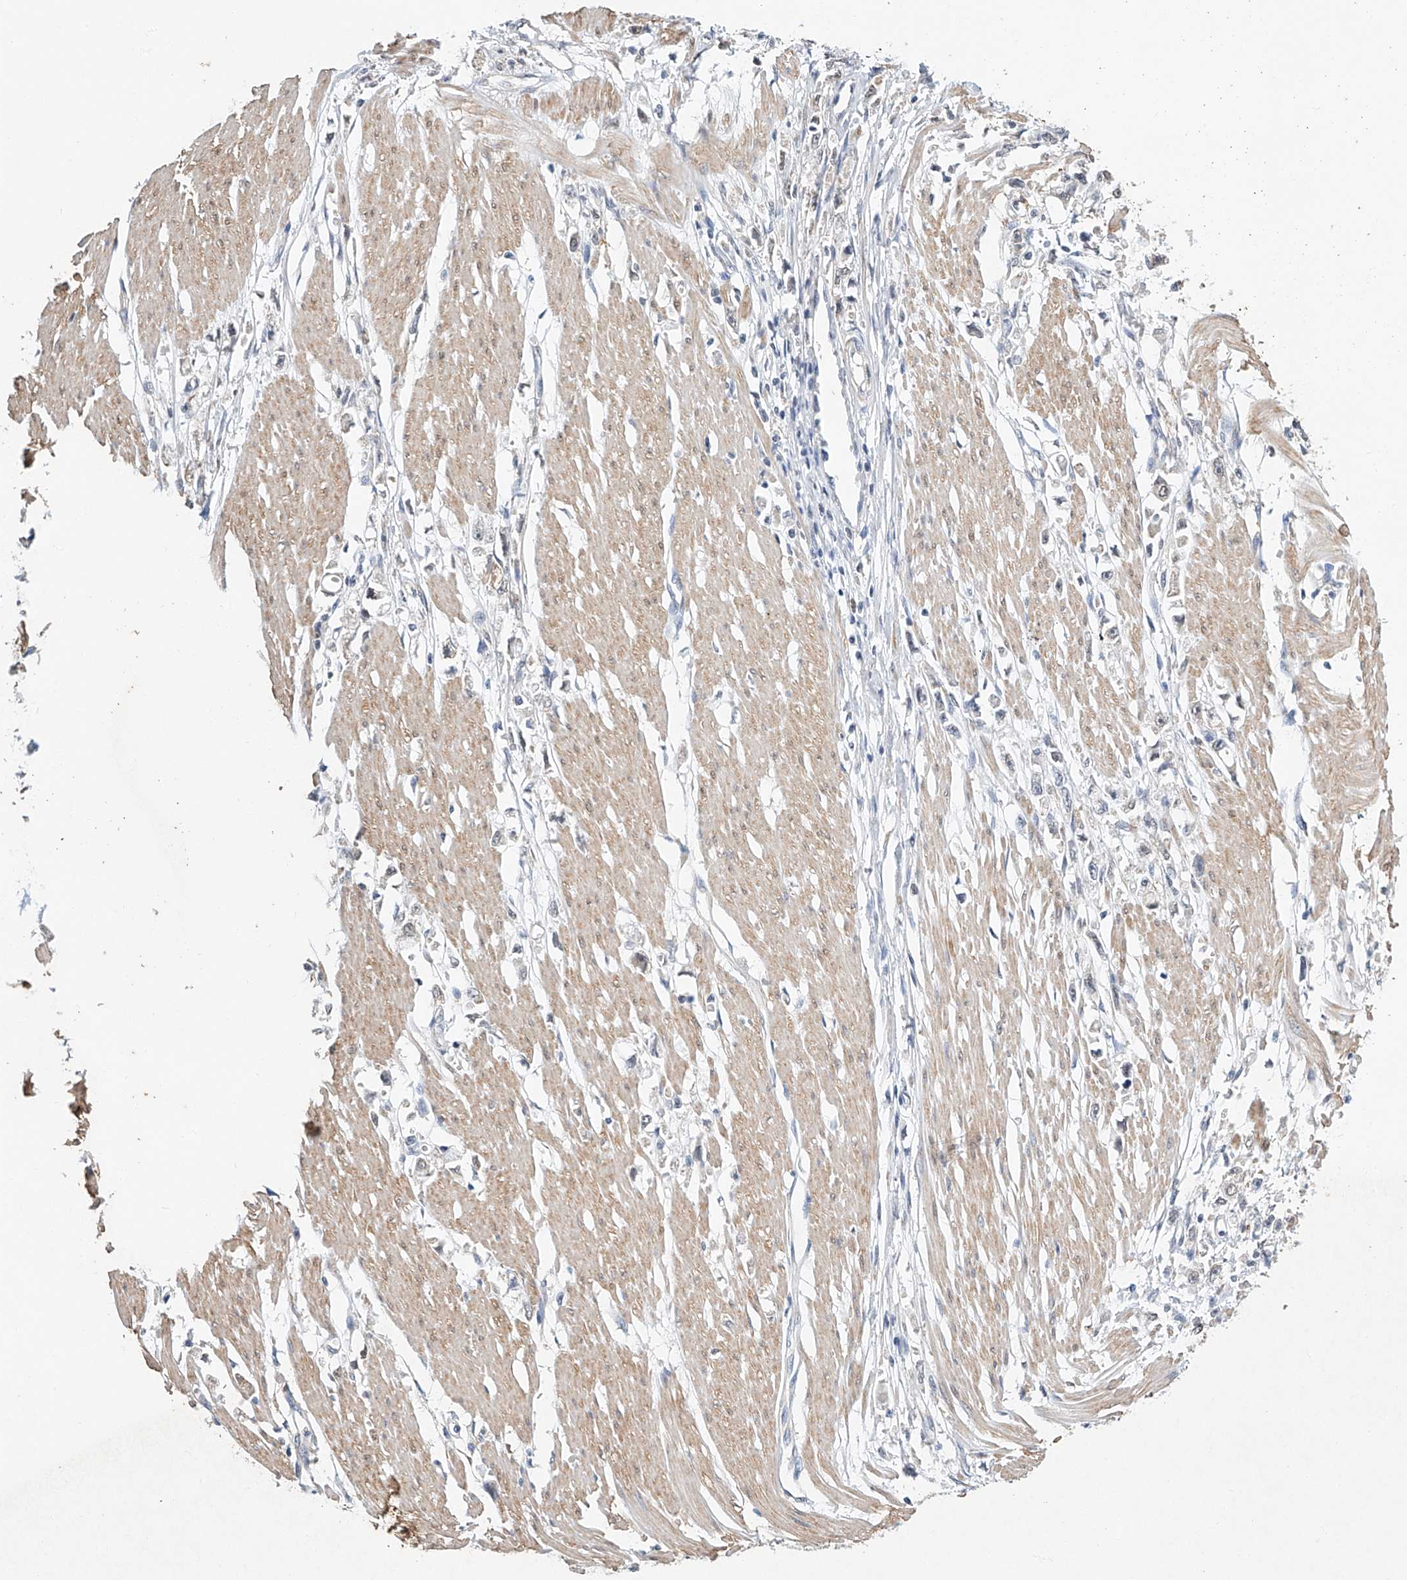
{"staining": {"intensity": "negative", "quantity": "none", "location": "none"}, "tissue": "stomach cancer", "cell_type": "Tumor cells", "image_type": "cancer", "snomed": [{"axis": "morphology", "description": "Adenocarcinoma, NOS"}, {"axis": "topography", "description": "Stomach"}], "caption": "DAB immunohistochemical staining of human stomach cancer displays no significant expression in tumor cells.", "gene": "CTDP1", "patient": {"sex": "female", "age": 59}}